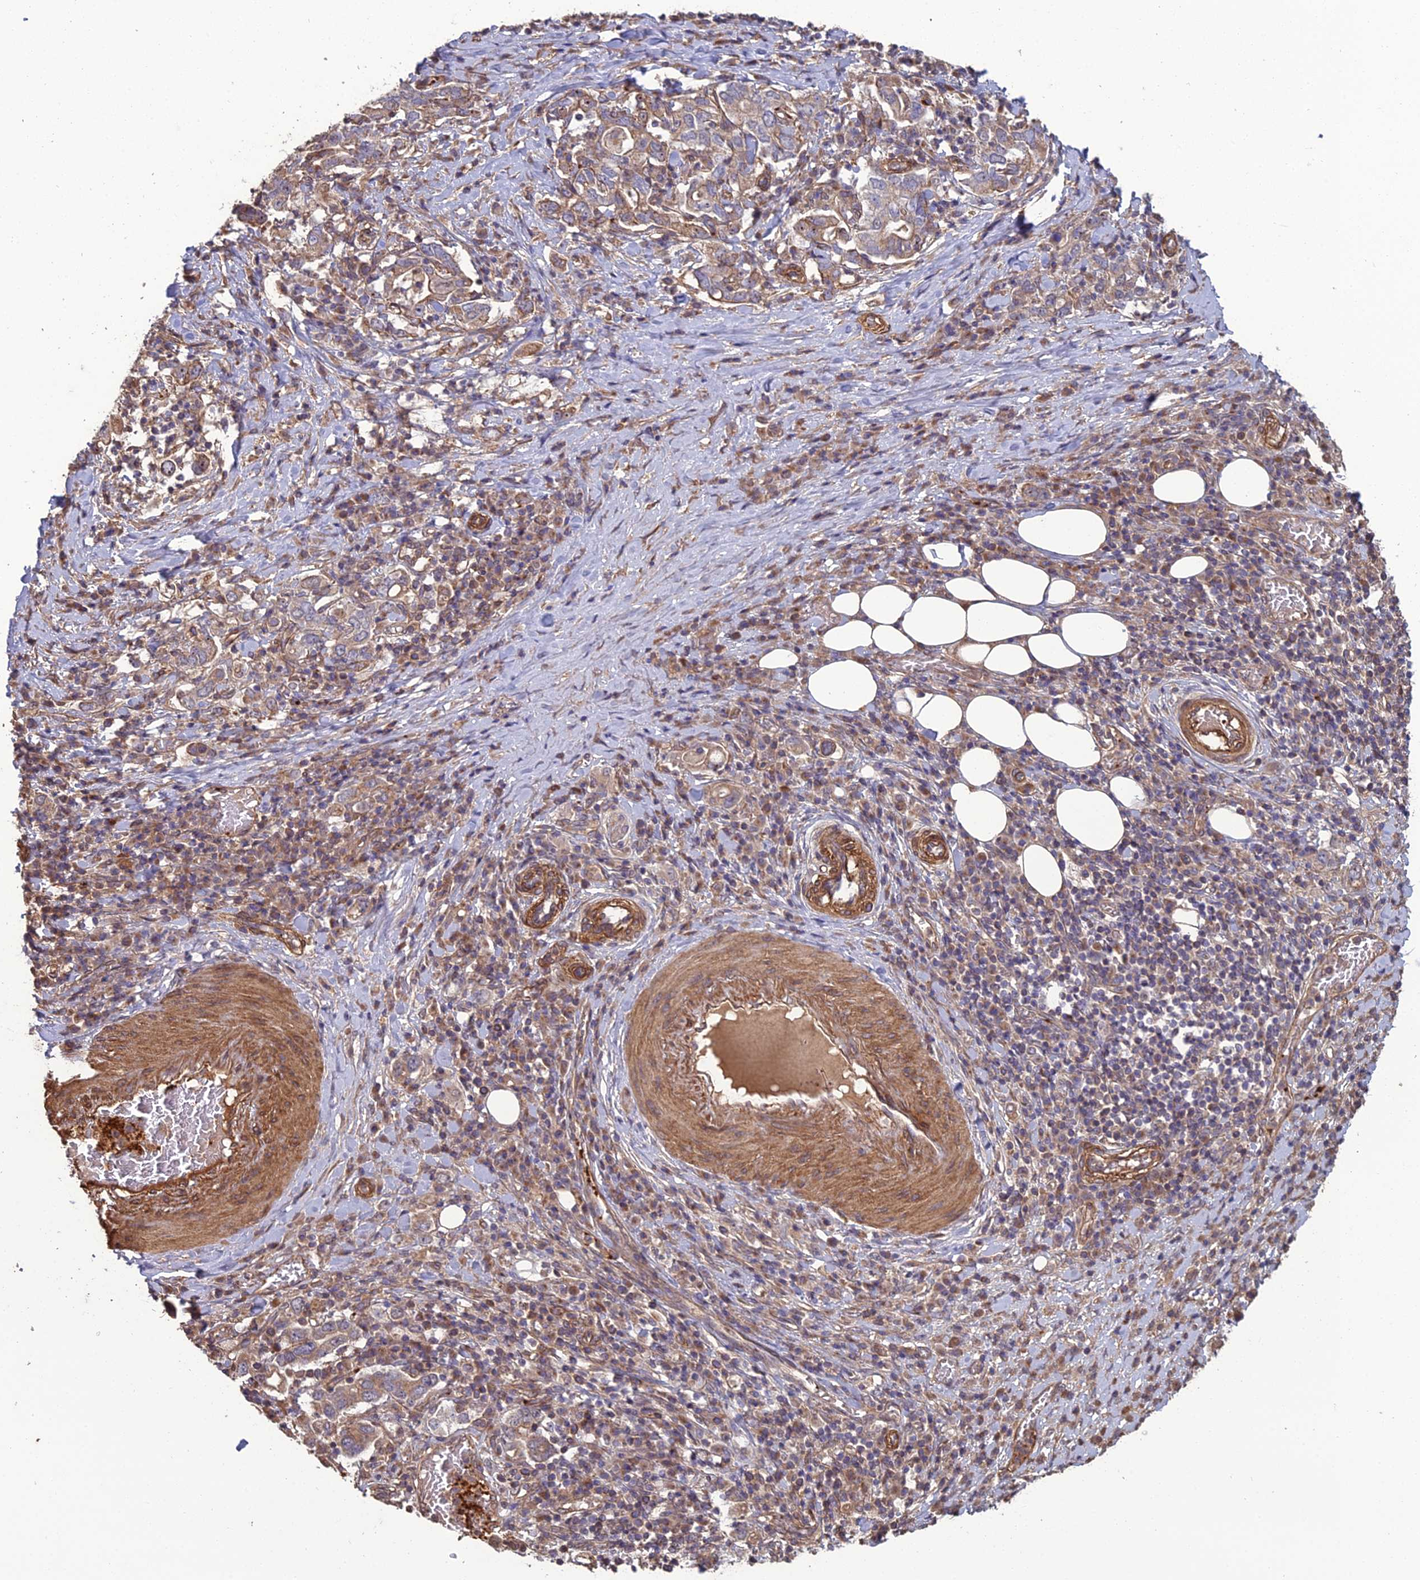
{"staining": {"intensity": "weak", "quantity": "25%-75%", "location": "cytoplasmic/membranous"}, "tissue": "stomach cancer", "cell_type": "Tumor cells", "image_type": "cancer", "snomed": [{"axis": "morphology", "description": "Adenocarcinoma, NOS"}, {"axis": "topography", "description": "Stomach, upper"}, {"axis": "topography", "description": "Stomach"}], "caption": "There is low levels of weak cytoplasmic/membranous expression in tumor cells of stomach adenocarcinoma, as demonstrated by immunohistochemical staining (brown color).", "gene": "ATP6V0A2", "patient": {"sex": "male", "age": 62}}